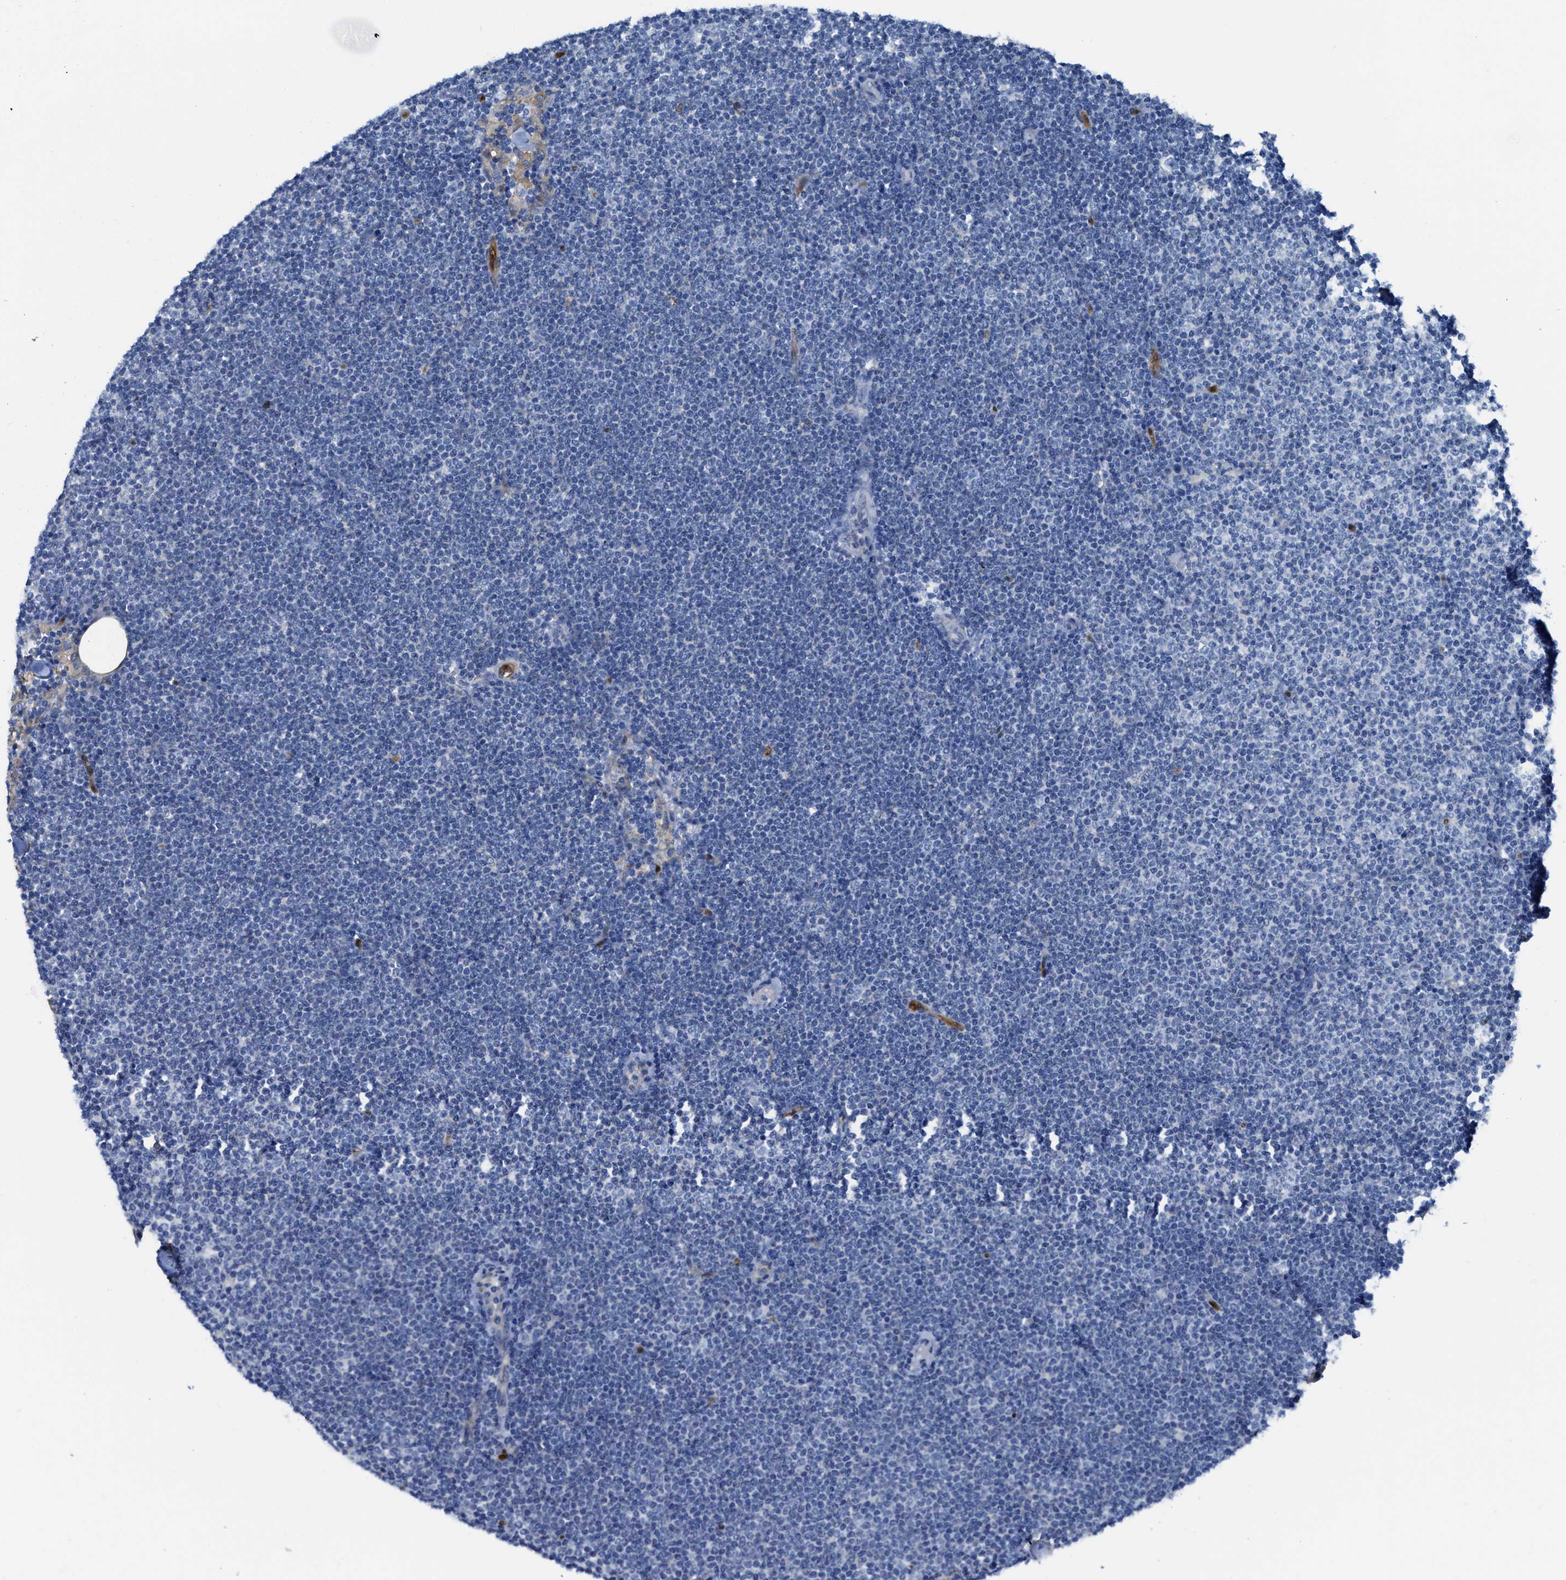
{"staining": {"intensity": "negative", "quantity": "none", "location": "none"}, "tissue": "lymphoma", "cell_type": "Tumor cells", "image_type": "cancer", "snomed": [{"axis": "morphology", "description": "Malignant lymphoma, non-Hodgkin's type, Low grade"}, {"axis": "topography", "description": "Lymph node"}], "caption": "Lymphoma was stained to show a protein in brown. There is no significant positivity in tumor cells.", "gene": "ASS1", "patient": {"sex": "female", "age": 53}}